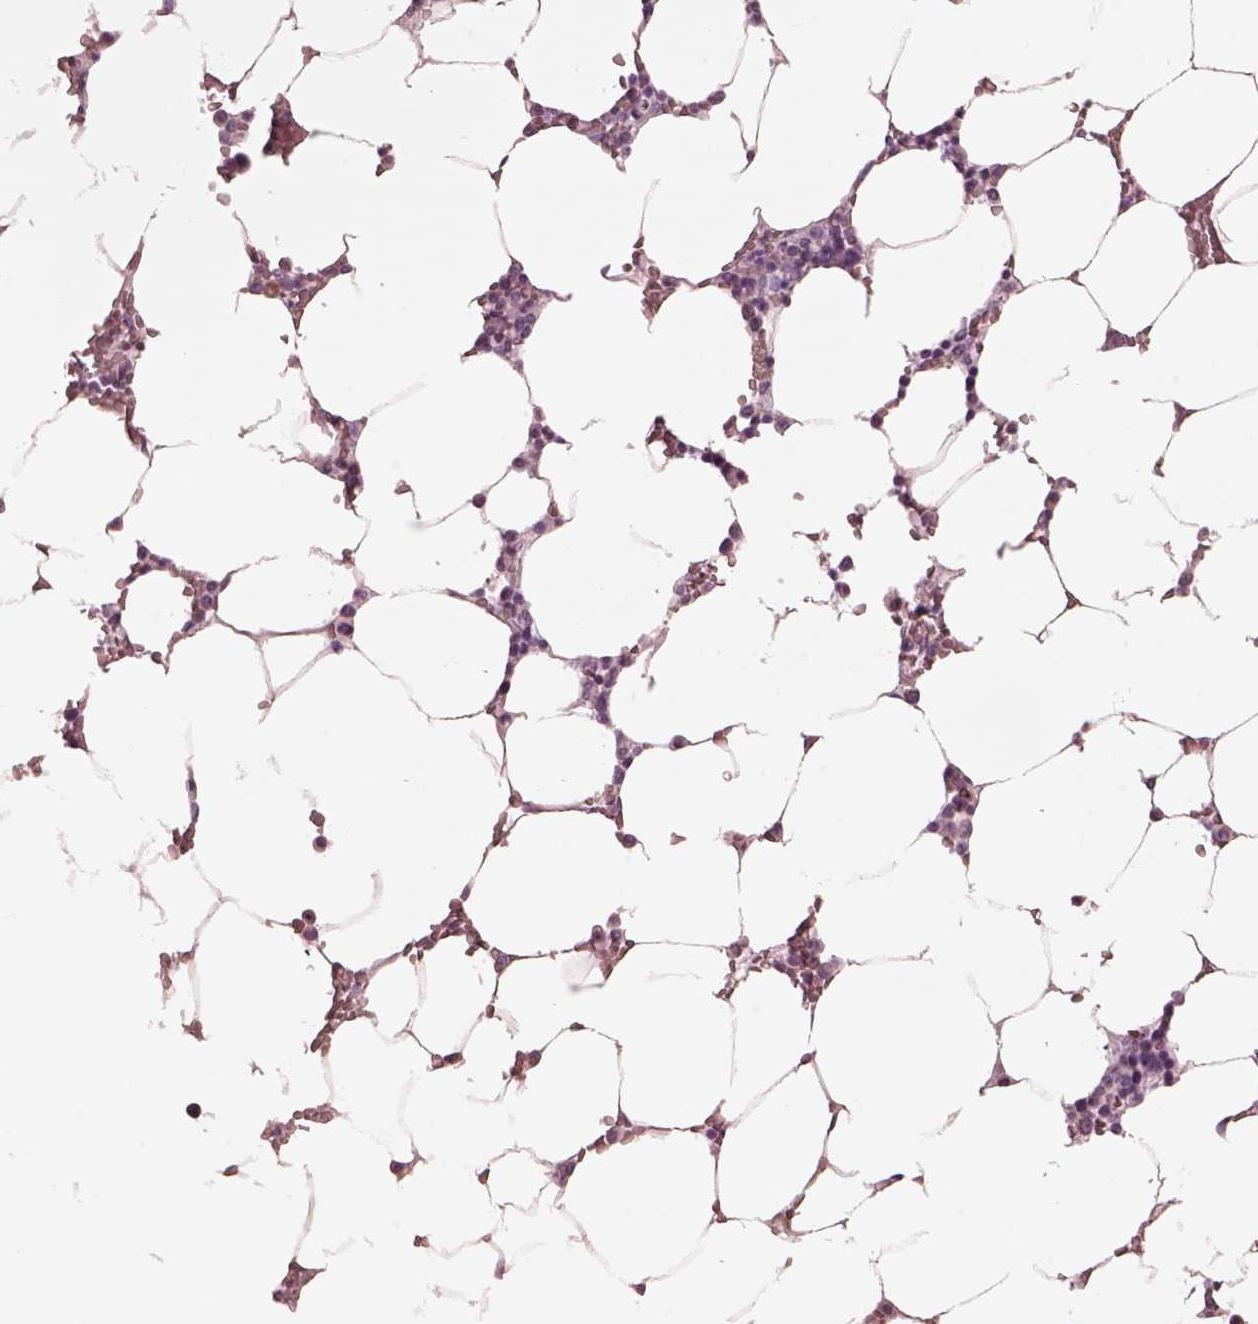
{"staining": {"intensity": "negative", "quantity": "none", "location": "none"}, "tissue": "bone marrow", "cell_type": "Hematopoietic cells", "image_type": "normal", "snomed": [{"axis": "morphology", "description": "Normal tissue, NOS"}, {"axis": "topography", "description": "Bone marrow"}], "caption": "There is no significant staining in hematopoietic cells of bone marrow. (Brightfield microscopy of DAB (3,3'-diaminobenzidine) immunohistochemistry (IHC) at high magnification).", "gene": "CADM2", "patient": {"sex": "female", "age": 52}}